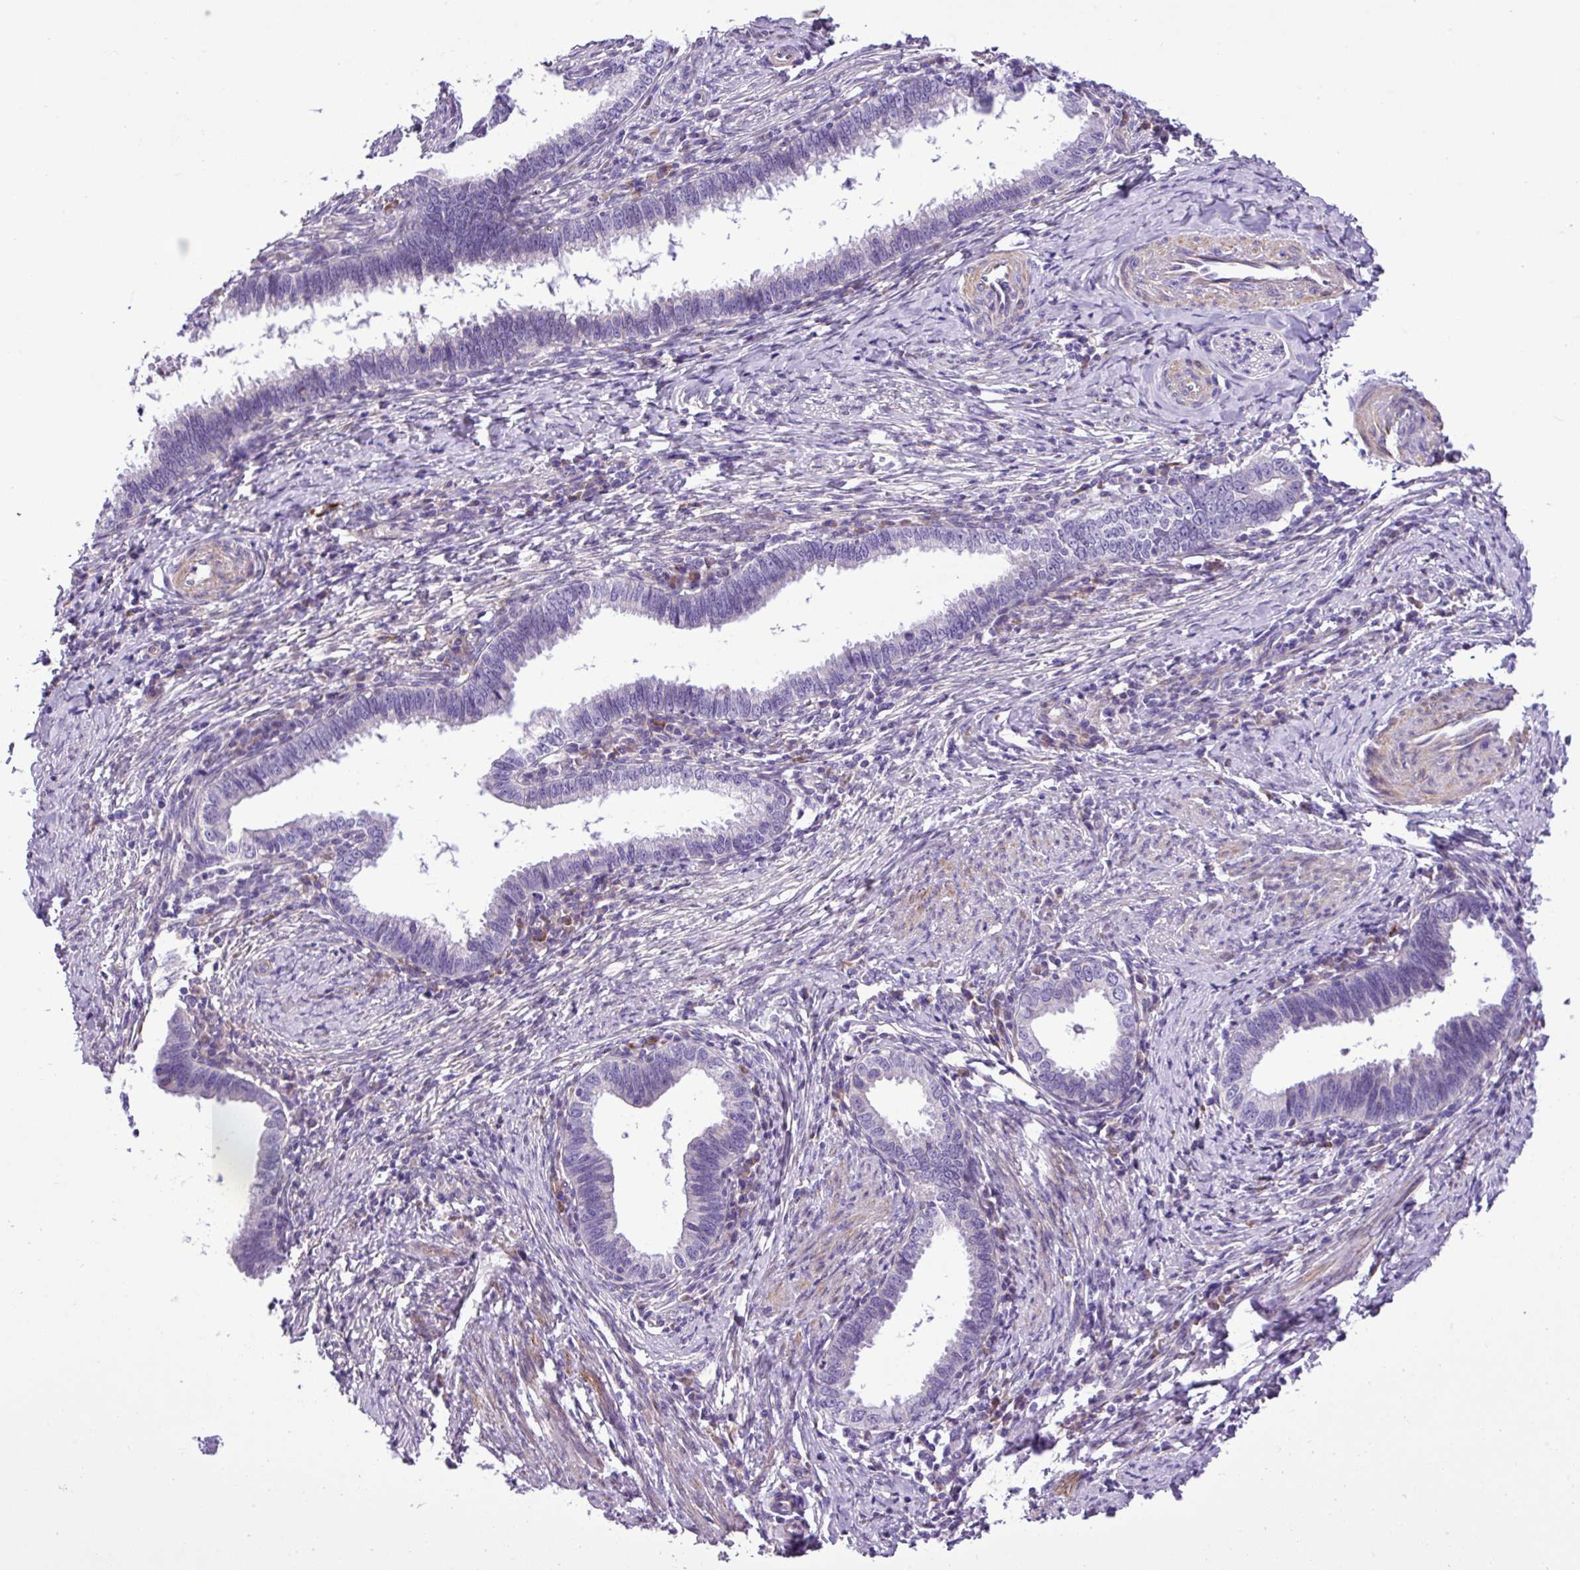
{"staining": {"intensity": "negative", "quantity": "none", "location": "none"}, "tissue": "cervical cancer", "cell_type": "Tumor cells", "image_type": "cancer", "snomed": [{"axis": "morphology", "description": "Adenocarcinoma, NOS"}, {"axis": "topography", "description": "Cervix"}], "caption": "Image shows no protein expression in tumor cells of cervical adenocarcinoma tissue. (Stains: DAB (3,3'-diaminobenzidine) immunohistochemistry (IHC) with hematoxylin counter stain, Microscopy: brightfield microscopy at high magnification).", "gene": "C11orf91", "patient": {"sex": "female", "age": 36}}